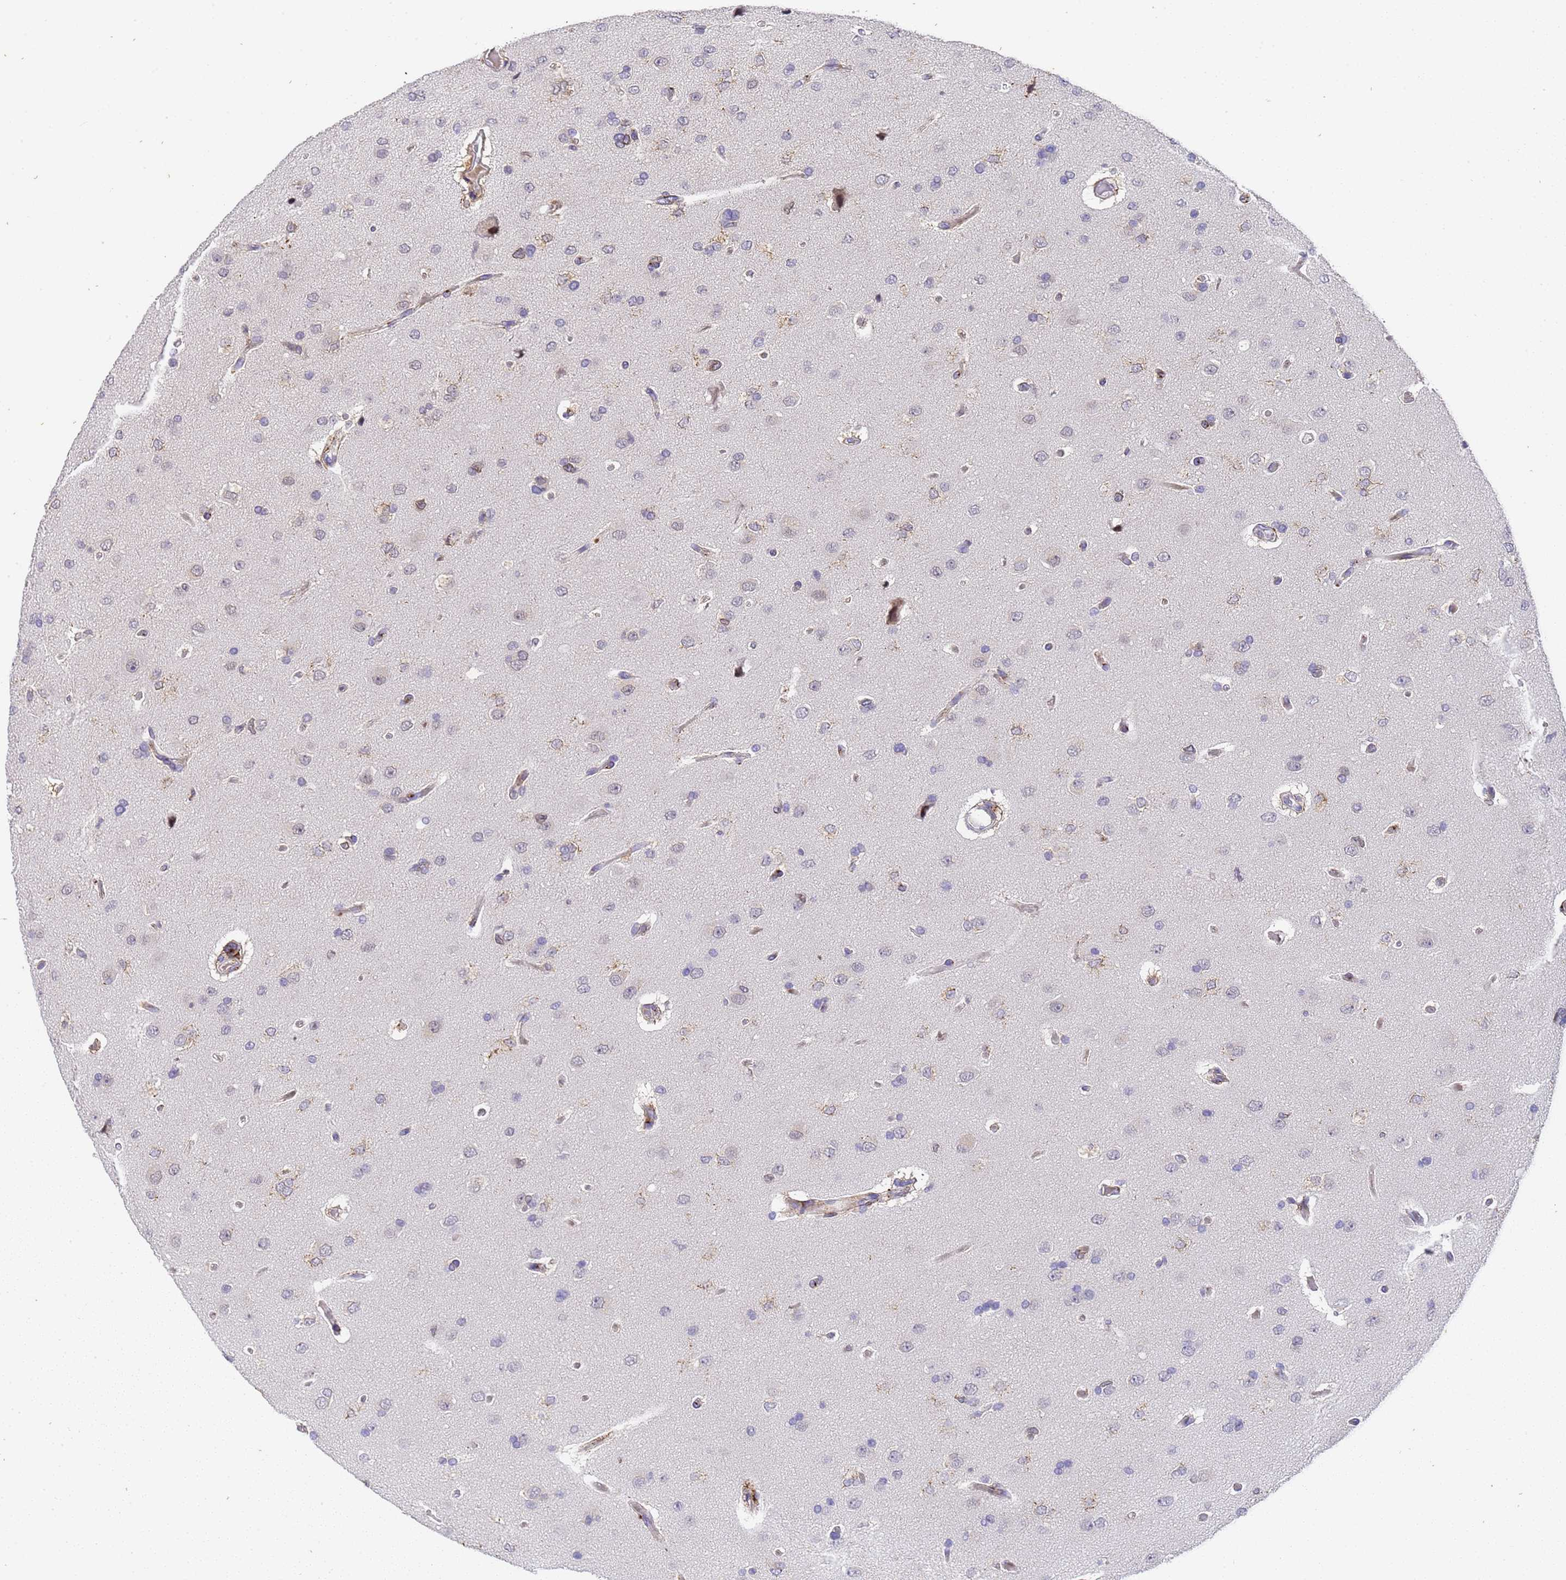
{"staining": {"intensity": "weak", "quantity": "<25%", "location": "cytoplasmic/membranous"}, "tissue": "glioma", "cell_type": "Tumor cells", "image_type": "cancer", "snomed": [{"axis": "morphology", "description": "Glioma, malignant, High grade"}, {"axis": "topography", "description": "Brain"}], "caption": "This is an immunohistochemistry (IHC) image of human glioma. There is no positivity in tumor cells.", "gene": "IGFBP7", "patient": {"sex": "male", "age": 77}}